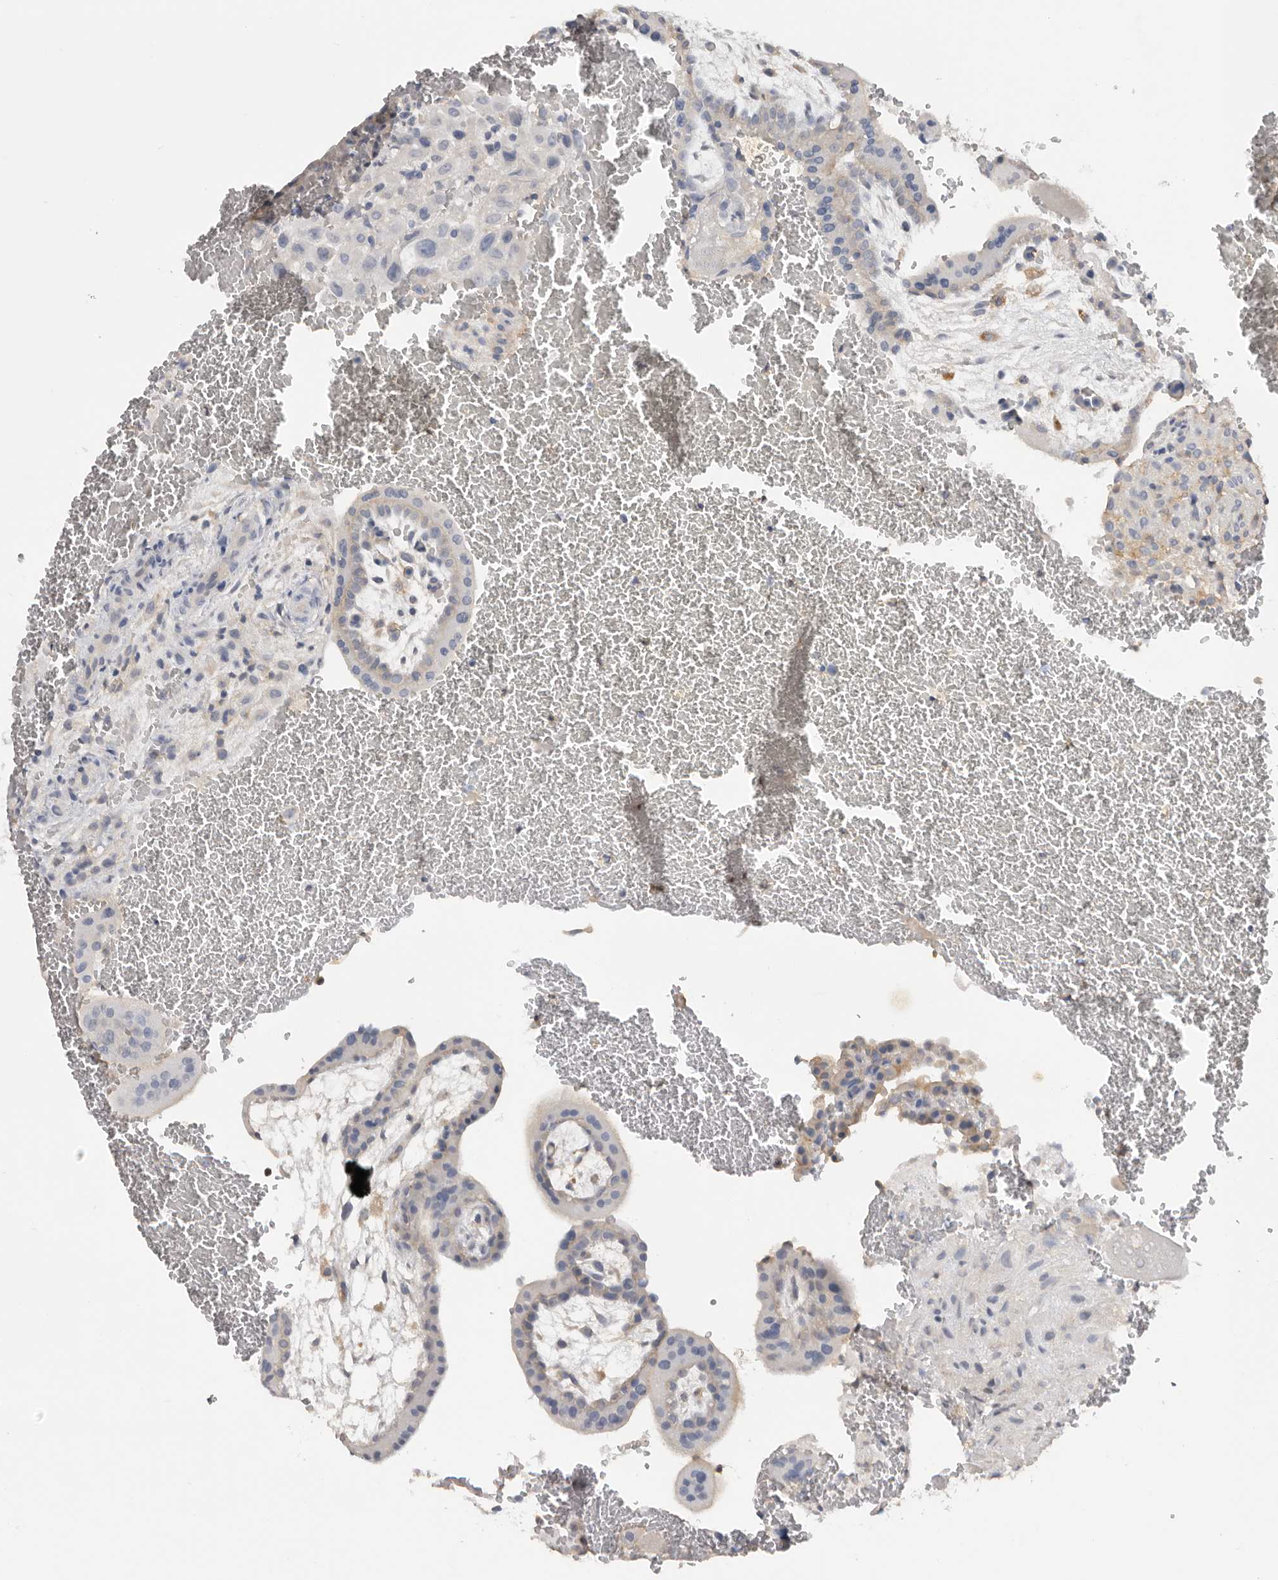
{"staining": {"intensity": "moderate", "quantity": "<25%", "location": "cytoplasmic/membranous"}, "tissue": "placenta", "cell_type": "Decidual cells", "image_type": "normal", "snomed": [{"axis": "morphology", "description": "Normal tissue, NOS"}, {"axis": "topography", "description": "Placenta"}], "caption": "Decidual cells demonstrate low levels of moderate cytoplasmic/membranous expression in approximately <25% of cells in benign placenta. The staining is performed using DAB (3,3'-diaminobenzidine) brown chromogen to label protein expression. The nuclei are counter-stained blue using hematoxylin.", "gene": "WDTC1", "patient": {"sex": "female", "age": 35}}